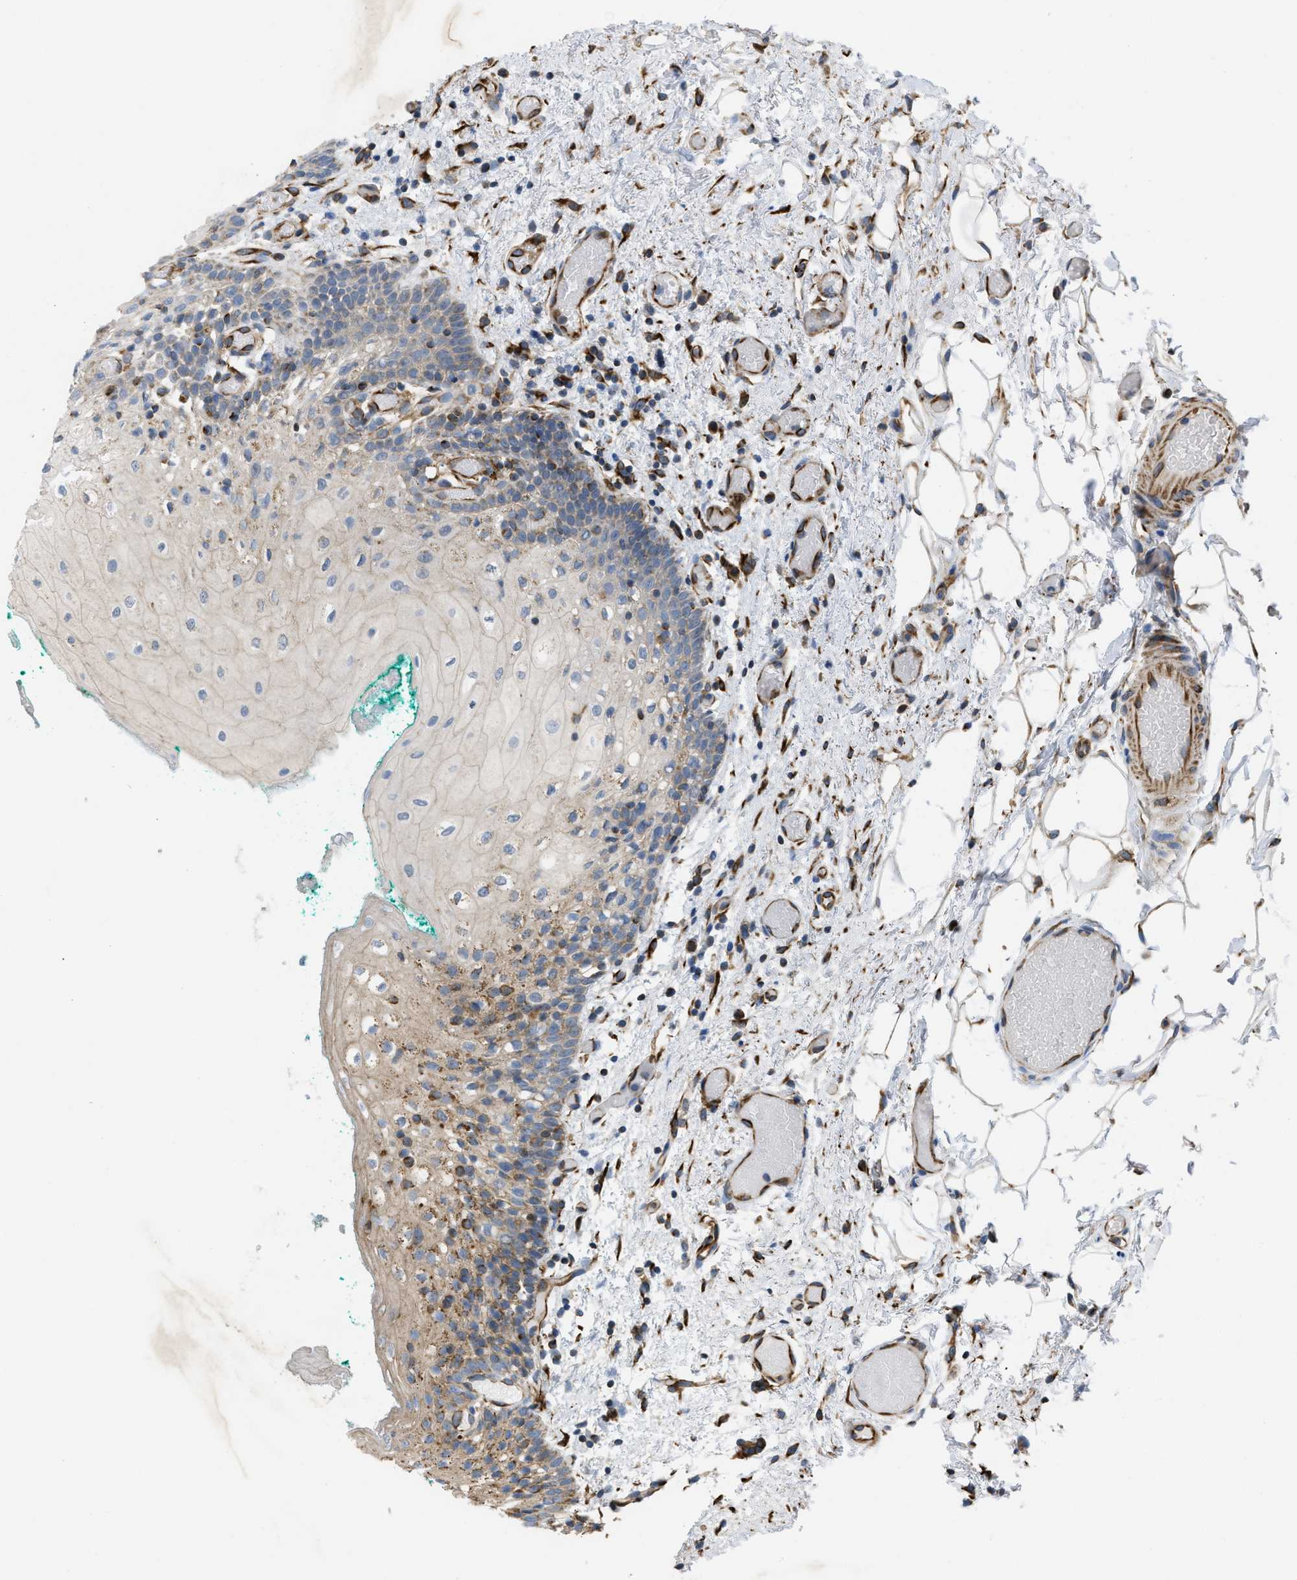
{"staining": {"intensity": "negative", "quantity": "none", "location": "none"}, "tissue": "oral mucosa", "cell_type": "Squamous epithelial cells", "image_type": "normal", "snomed": [{"axis": "morphology", "description": "Normal tissue, NOS"}, {"axis": "morphology", "description": "Squamous cell carcinoma, NOS"}, {"axis": "topography", "description": "Oral tissue"}, {"axis": "topography", "description": "Salivary gland"}, {"axis": "topography", "description": "Head-Neck"}], "caption": "This is an immunohistochemistry image of normal human oral mucosa. There is no expression in squamous epithelial cells.", "gene": "BTN3A1", "patient": {"sex": "female", "age": 62}}